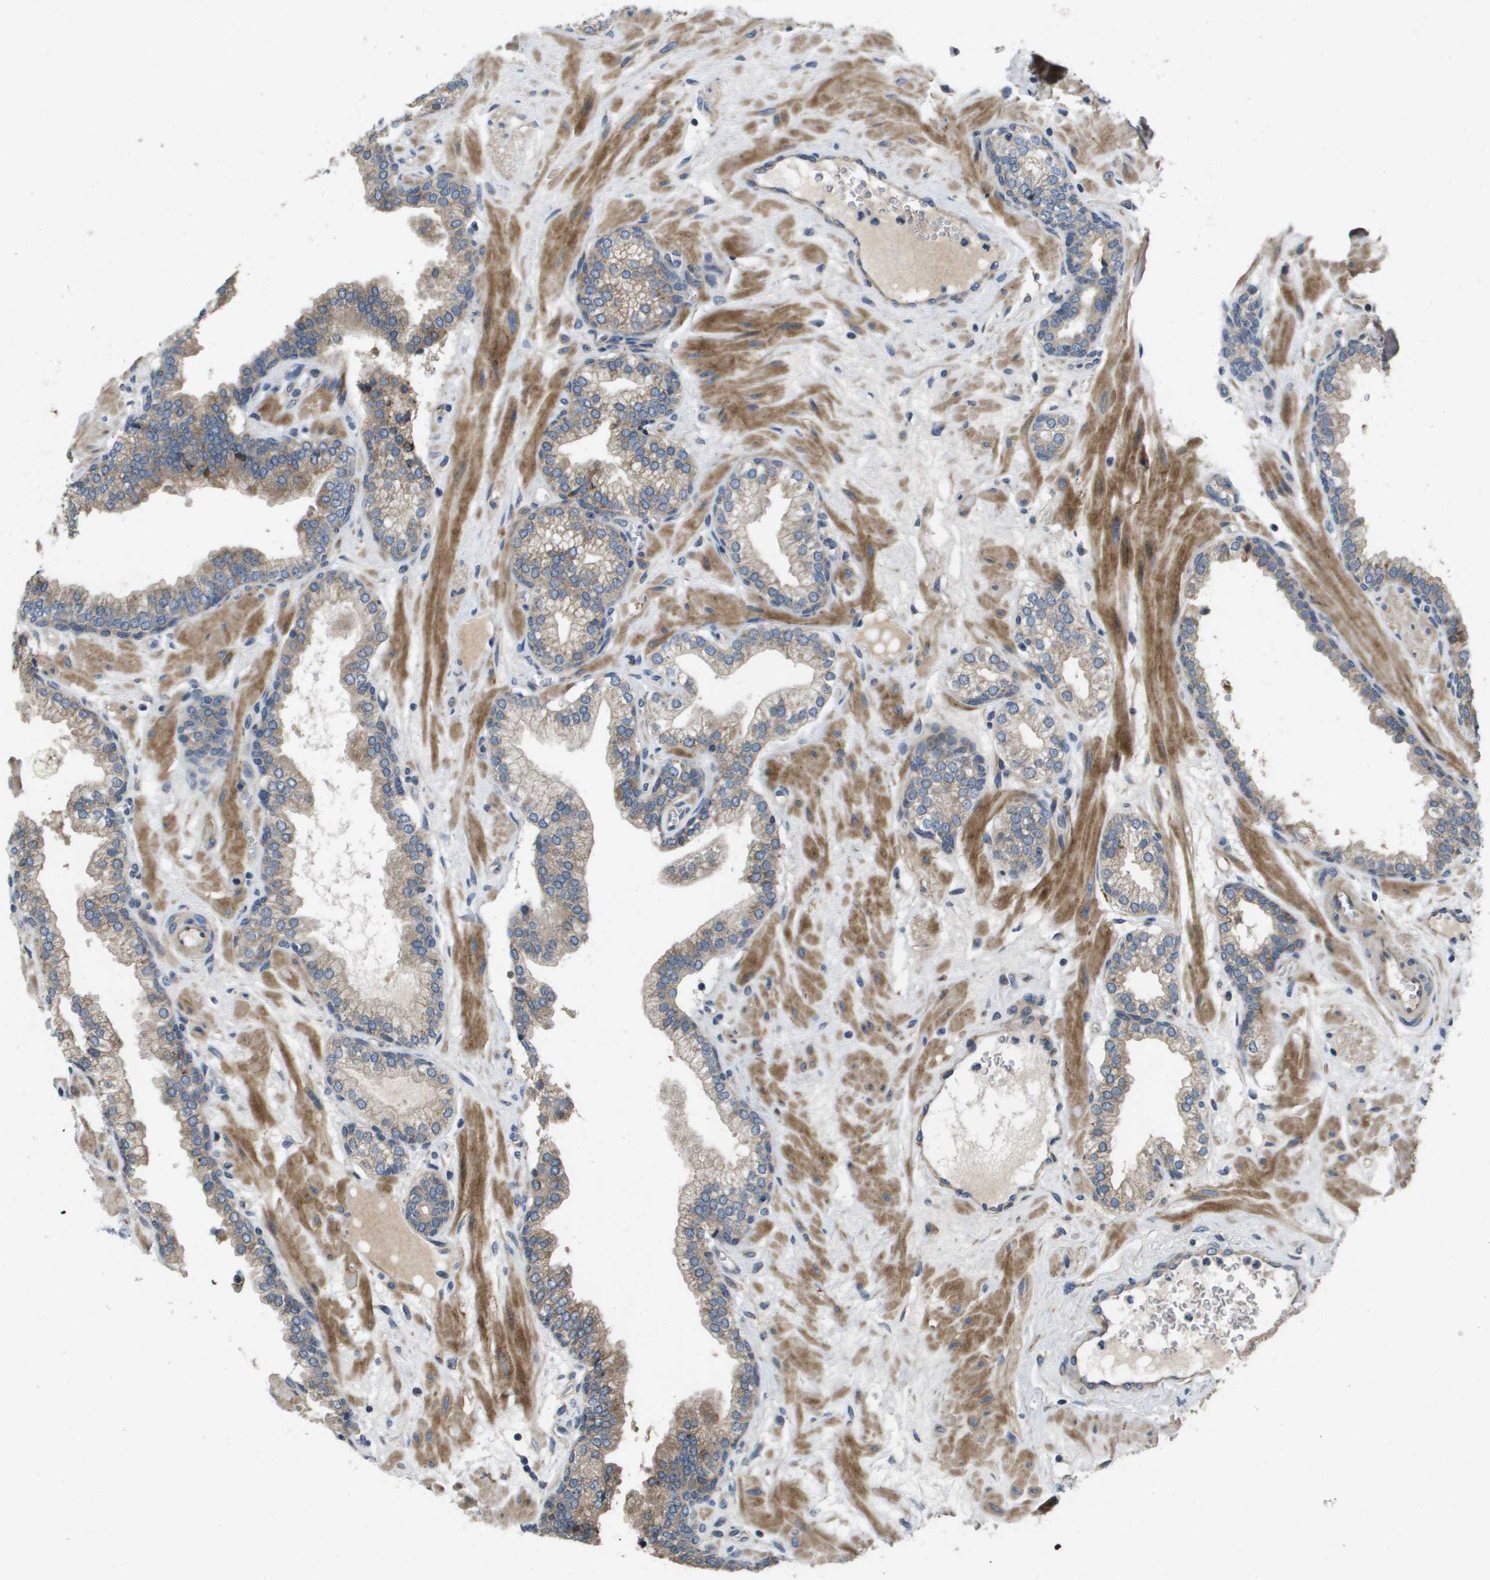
{"staining": {"intensity": "weak", "quantity": "25%-75%", "location": "cytoplasmic/membranous"}, "tissue": "prostate", "cell_type": "Glandular cells", "image_type": "normal", "snomed": [{"axis": "morphology", "description": "Normal tissue, NOS"}, {"axis": "morphology", "description": "Urothelial carcinoma, Low grade"}, {"axis": "topography", "description": "Urinary bladder"}, {"axis": "topography", "description": "Prostate"}], "caption": "DAB immunohistochemical staining of benign human prostate shows weak cytoplasmic/membranous protein positivity in approximately 25%-75% of glandular cells. The staining was performed using DAB (3,3'-diaminobenzidine) to visualize the protein expression in brown, while the nuclei were stained in blue with hematoxylin (Magnification: 20x).", "gene": "ENTPD2", "patient": {"sex": "male", "age": 60}}